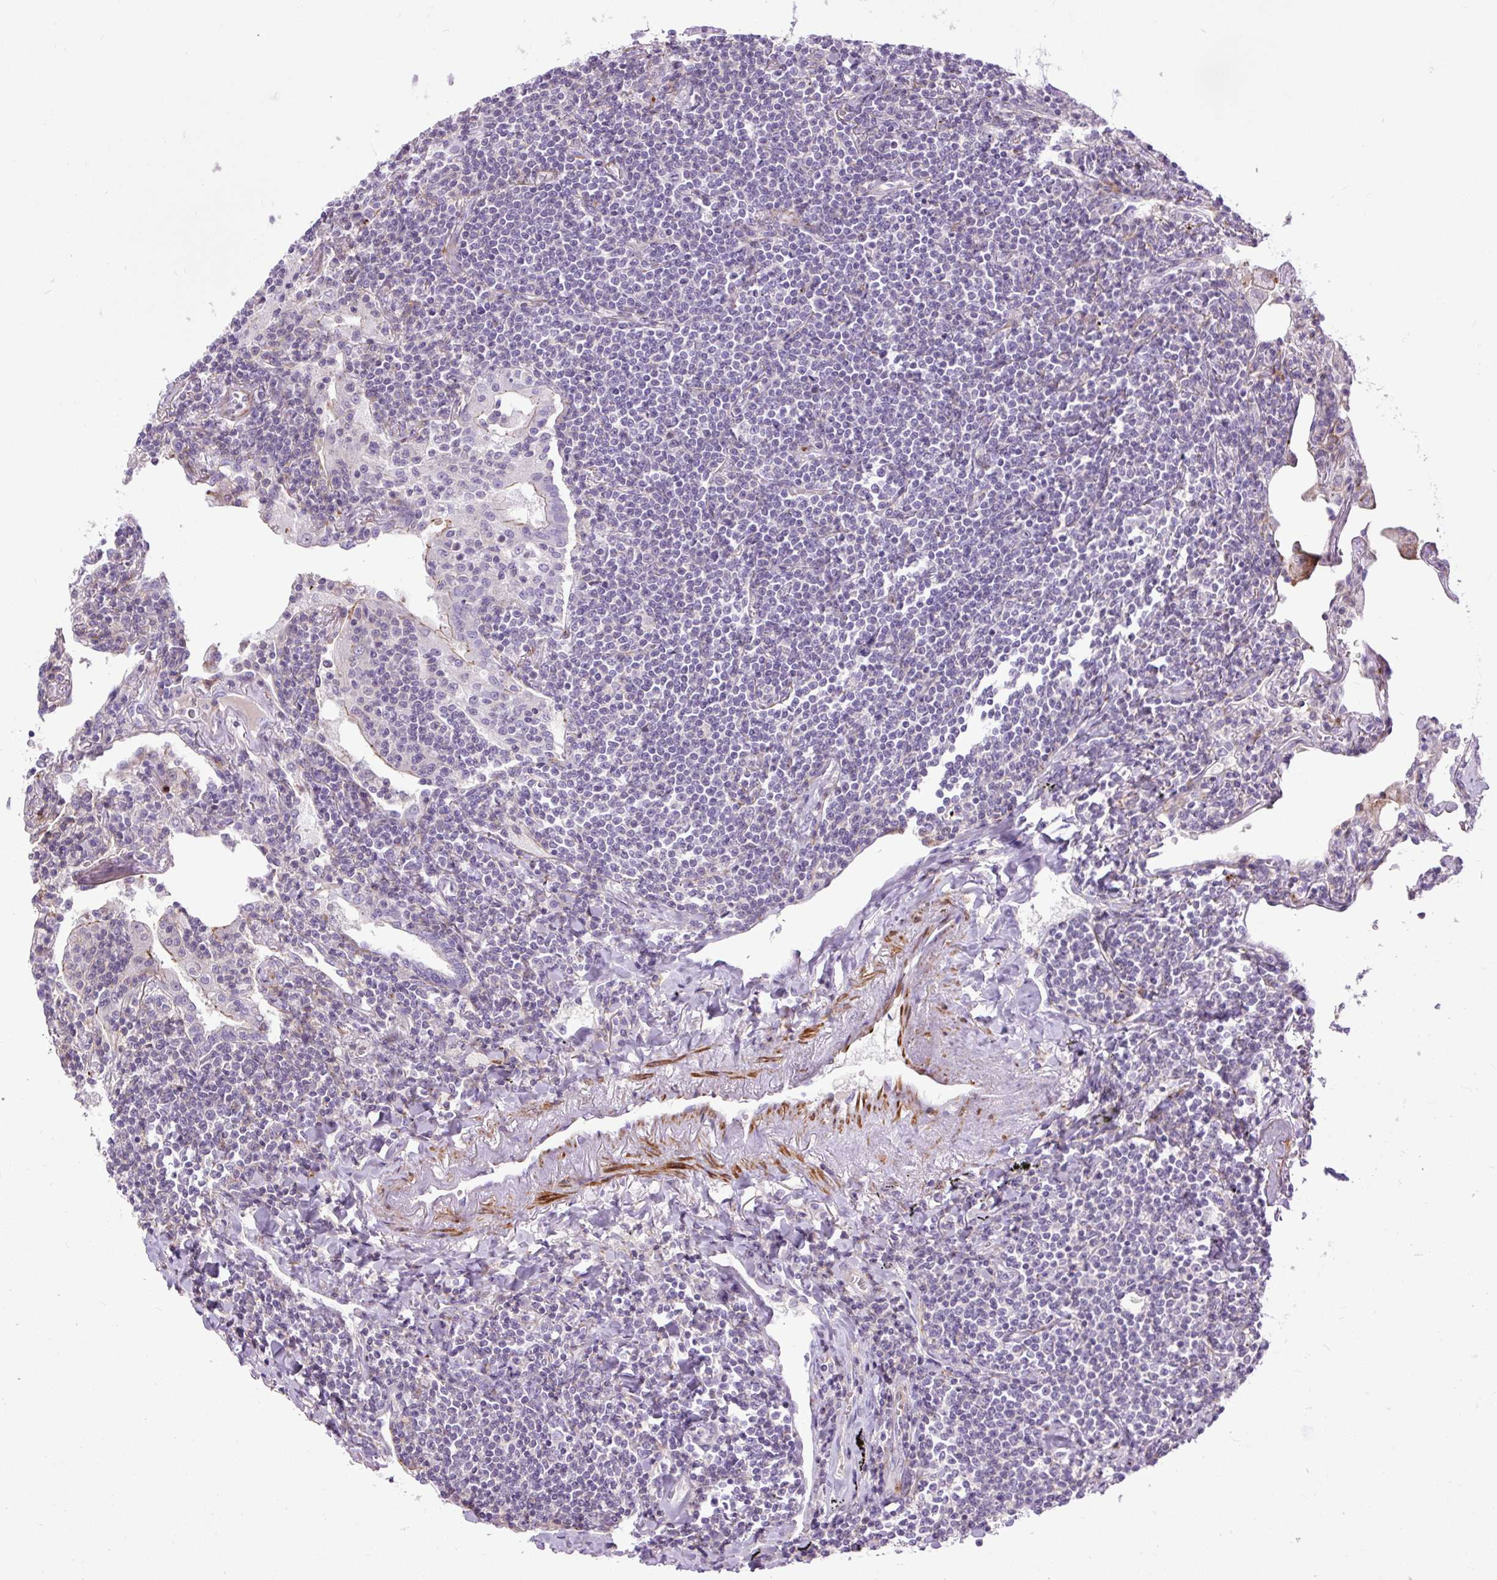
{"staining": {"intensity": "negative", "quantity": "none", "location": "none"}, "tissue": "lymphoma", "cell_type": "Tumor cells", "image_type": "cancer", "snomed": [{"axis": "morphology", "description": "Malignant lymphoma, non-Hodgkin's type, Low grade"}, {"axis": "topography", "description": "Lung"}], "caption": "Human malignant lymphoma, non-Hodgkin's type (low-grade) stained for a protein using immunohistochemistry (IHC) shows no positivity in tumor cells.", "gene": "ZNF197", "patient": {"sex": "female", "age": 71}}